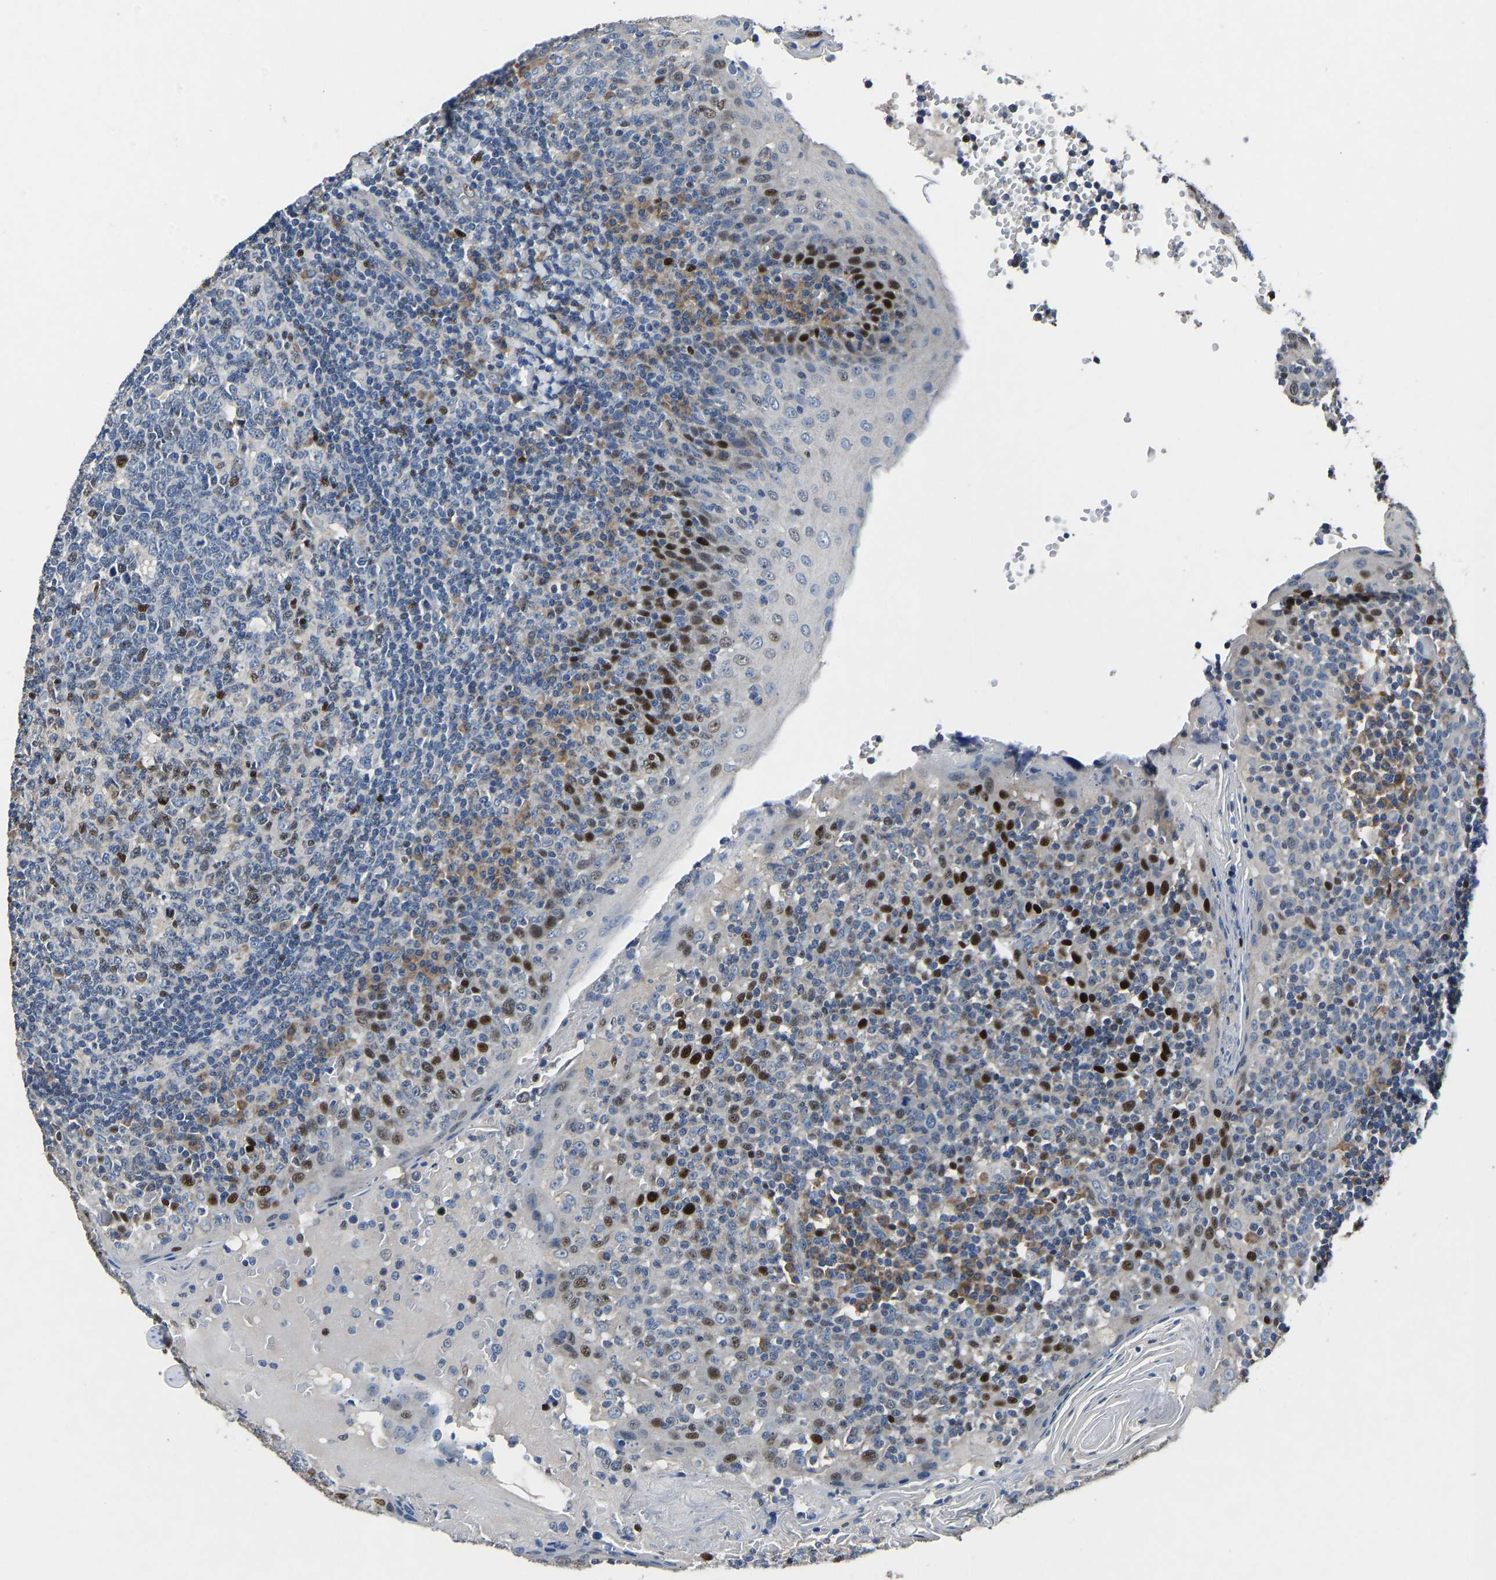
{"staining": {"intensity": "moderate", "quantity": "<25%", "location": "nuclear"}, "tissue": "tonsil", "cell_type": "Germinal center cells", "image_type": "normal", "snomed": [{"axis": "morphology", "description": "Normal tissue, NOS"}, {"axis": "topography", "description": "Tonsil"}], "caption": "Moderate nuclear expression for a protein is present in about <25% of germinal center cells of benign tonsil using immunohistochemistry.", "gene": "EGR1", "patient": {"sex": "female", "age": 19}}